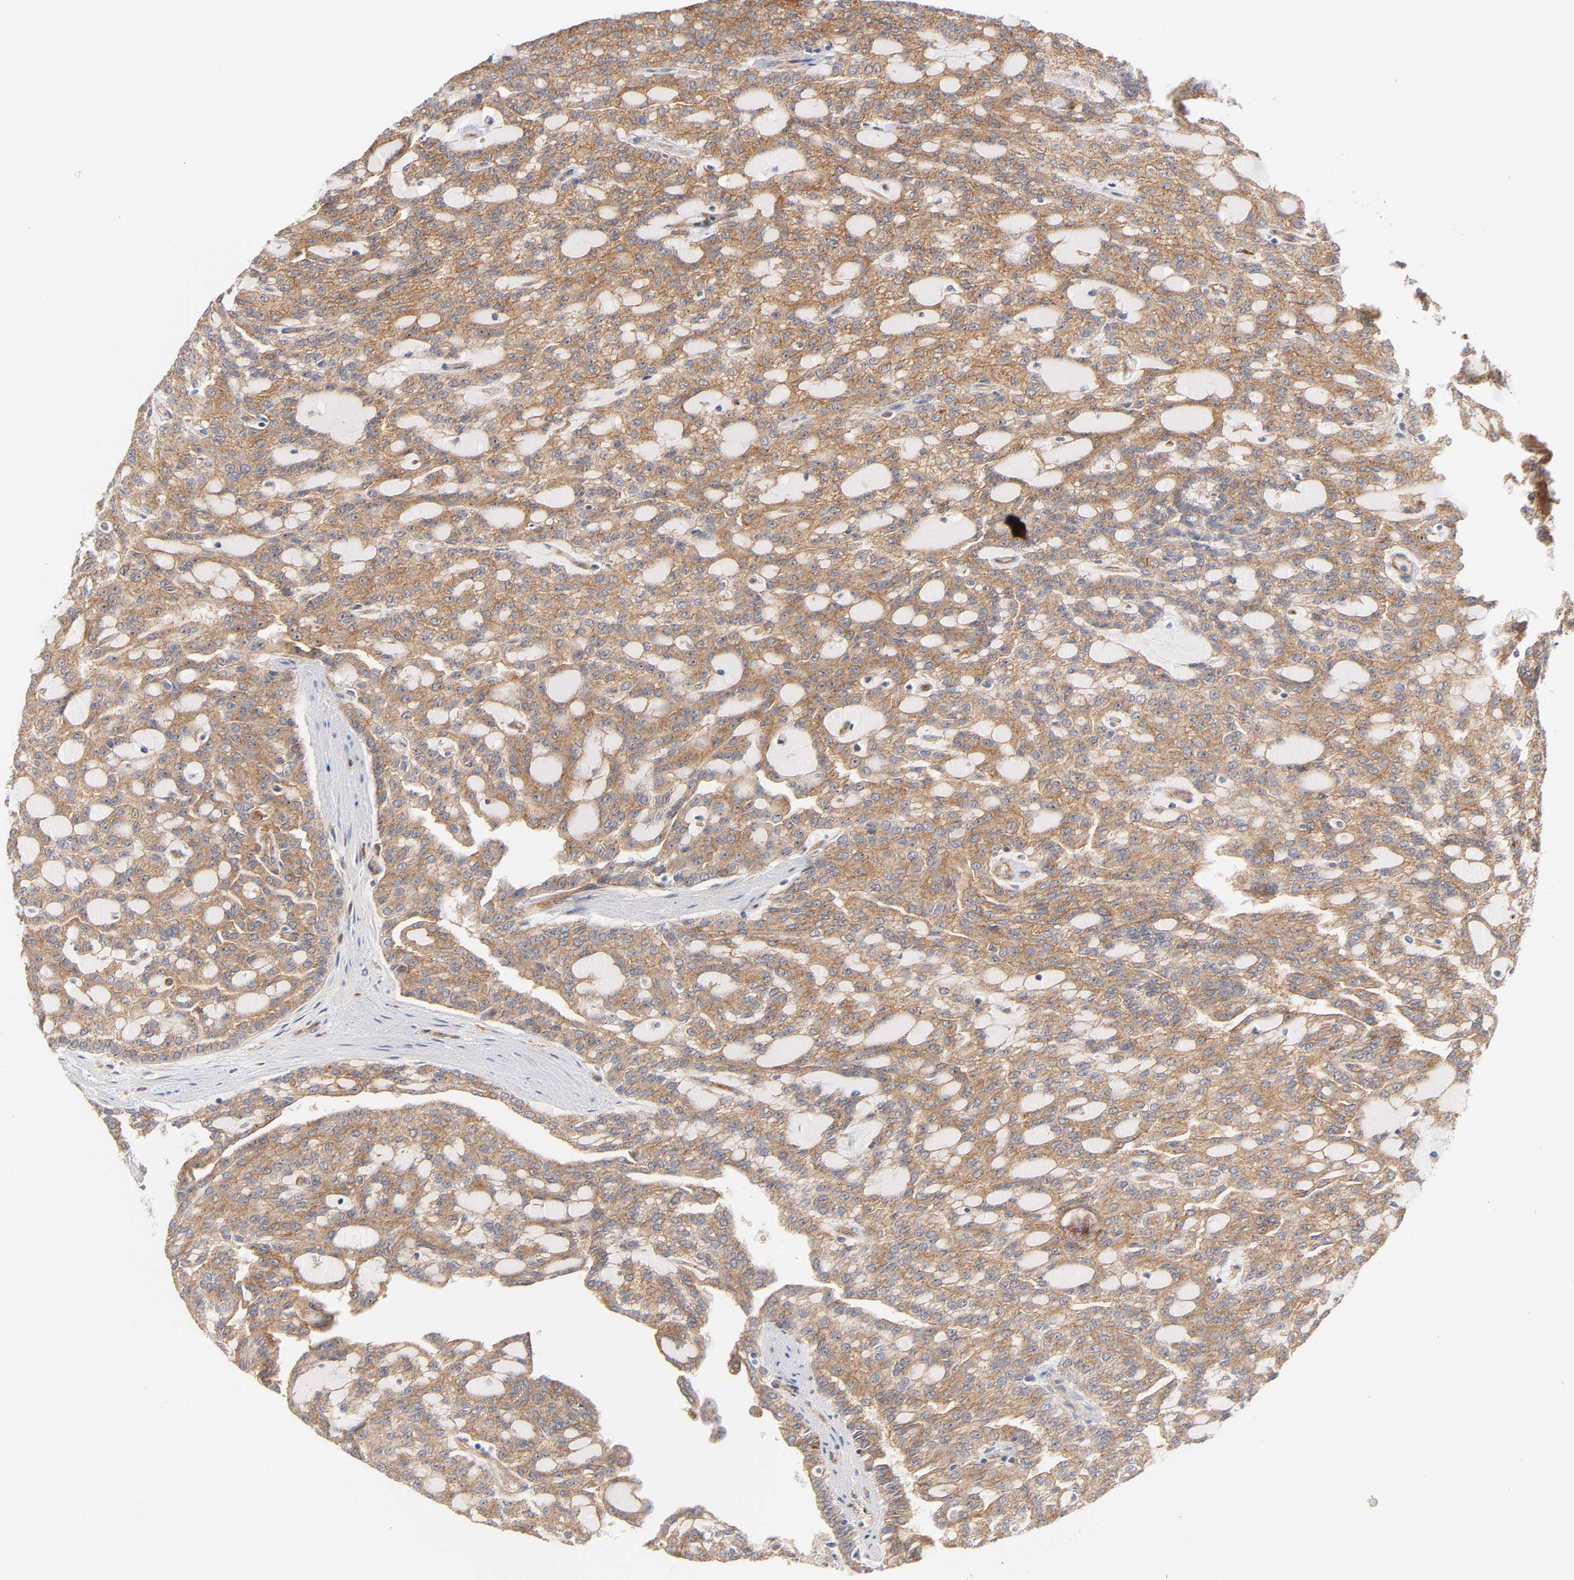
{"staining": {"intensity": "moderate", "quantity": ">75%", "location": "cytoplasmic/membranous"}, "tissue": "renal cancer", "cell_type": "Tumor cells", "image_type": "cancer", "snomed": [{"axis": "morphology", "description": "Adenocarcinoma, NOS"}, {"axis": "topography", "description": "Kidney"}], "caption": "Human renal cancer stained with a protein marker demonstrates moderate staining in tumor cells.", "gene": "PLD1", "patient": {"sex": "male", "age": 63}}